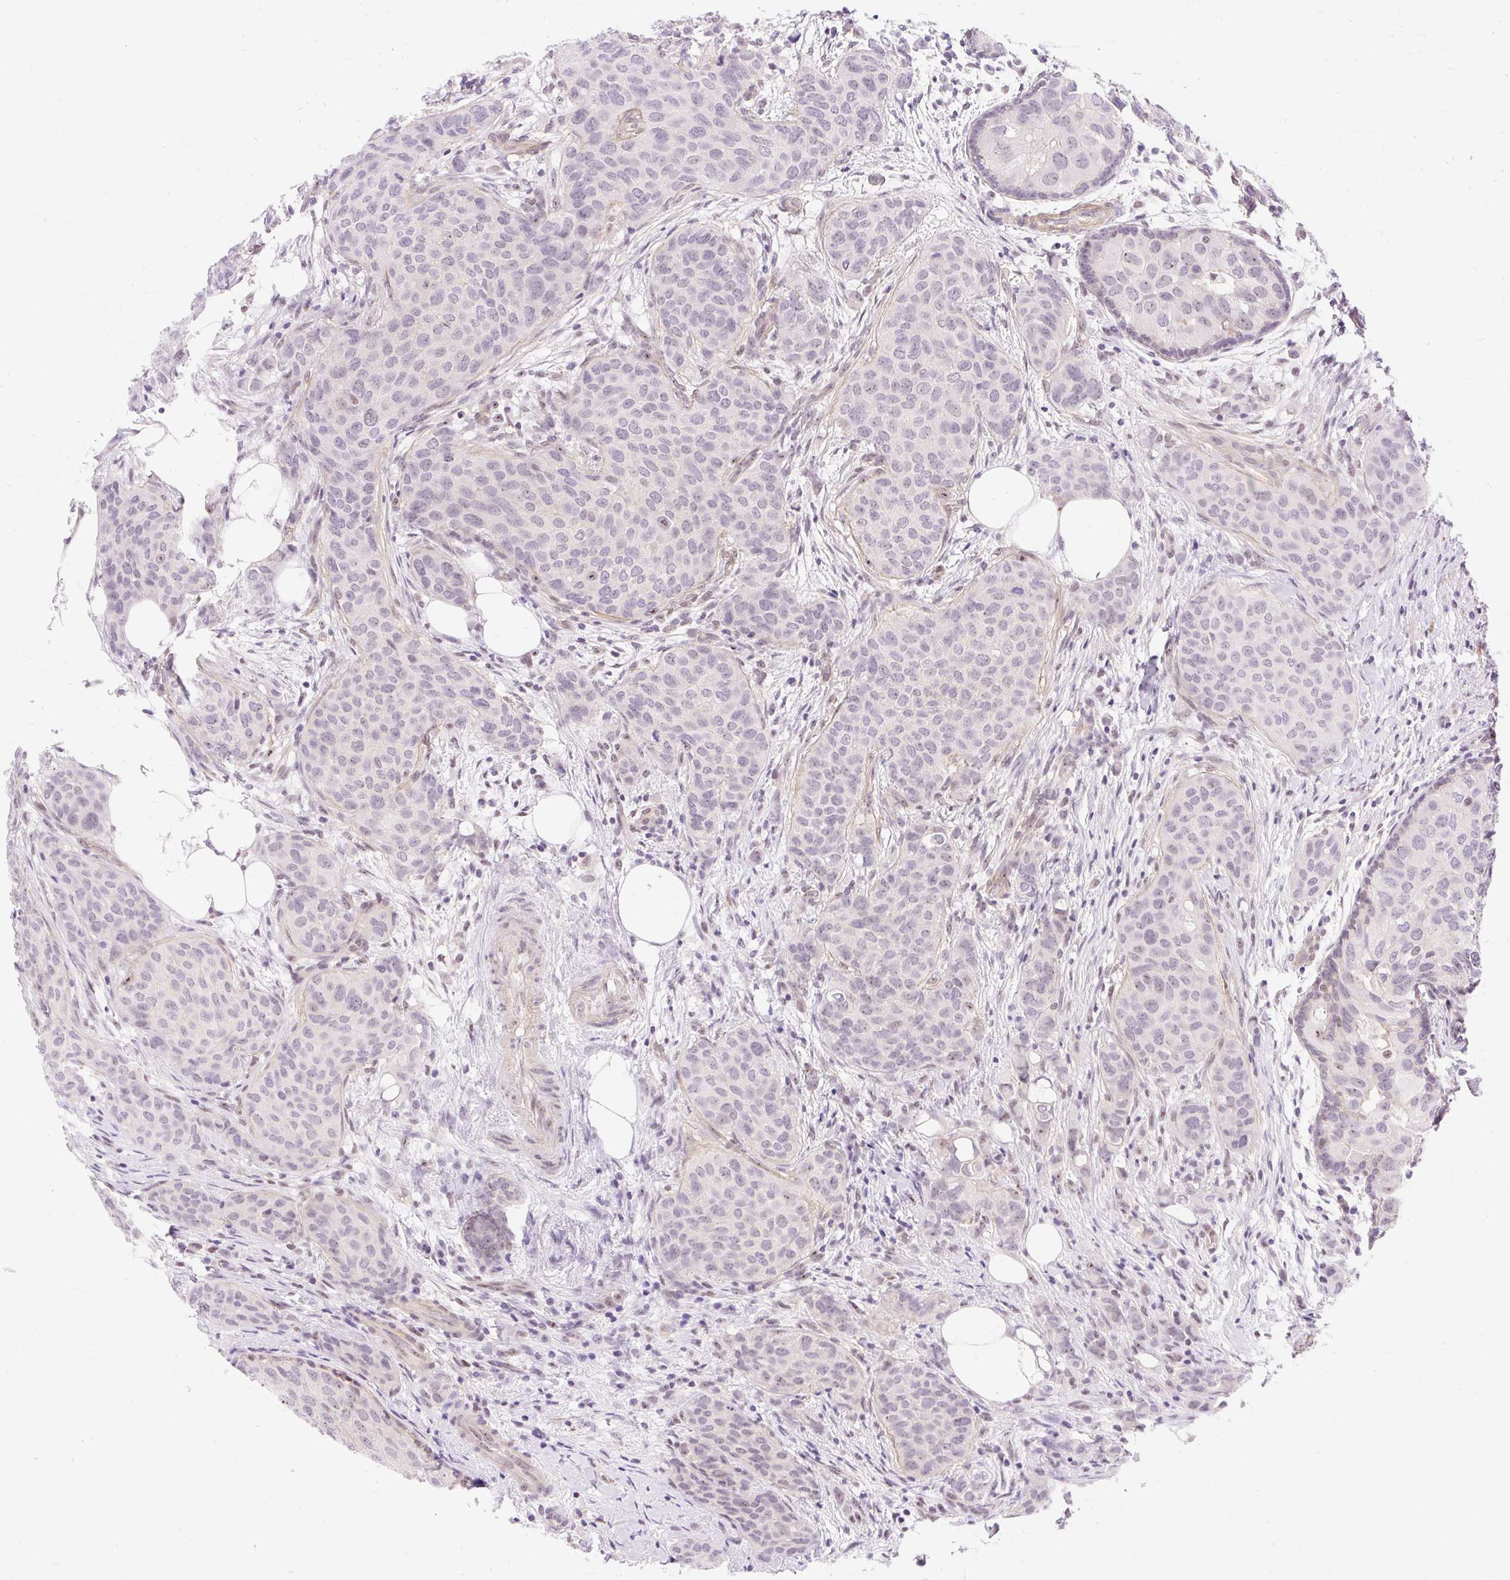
{"staining": {"intensity": "negative", "quantity": "none", "location": "none"}, "tissue": "breast cancer", "cell_type": "Tumor cells", "image_type": "cancer", "snomed": [{"axis": "morphology", "description": "Duct carcinoma"}, {"axis": "topography", "description": "Breast"}], "caption": "There is no significant positivity in tumor cells of breast invasive ductal carcinoma. The staining was performed using DAB (3,3'-diaminobenzidine) to visualize the protein expression in brown, while the nuclei were stained in blue with hematoxylin (Magnification: 20x).", "gene": "OBP2A", "patient": {"sex": "female", "age": 47}}